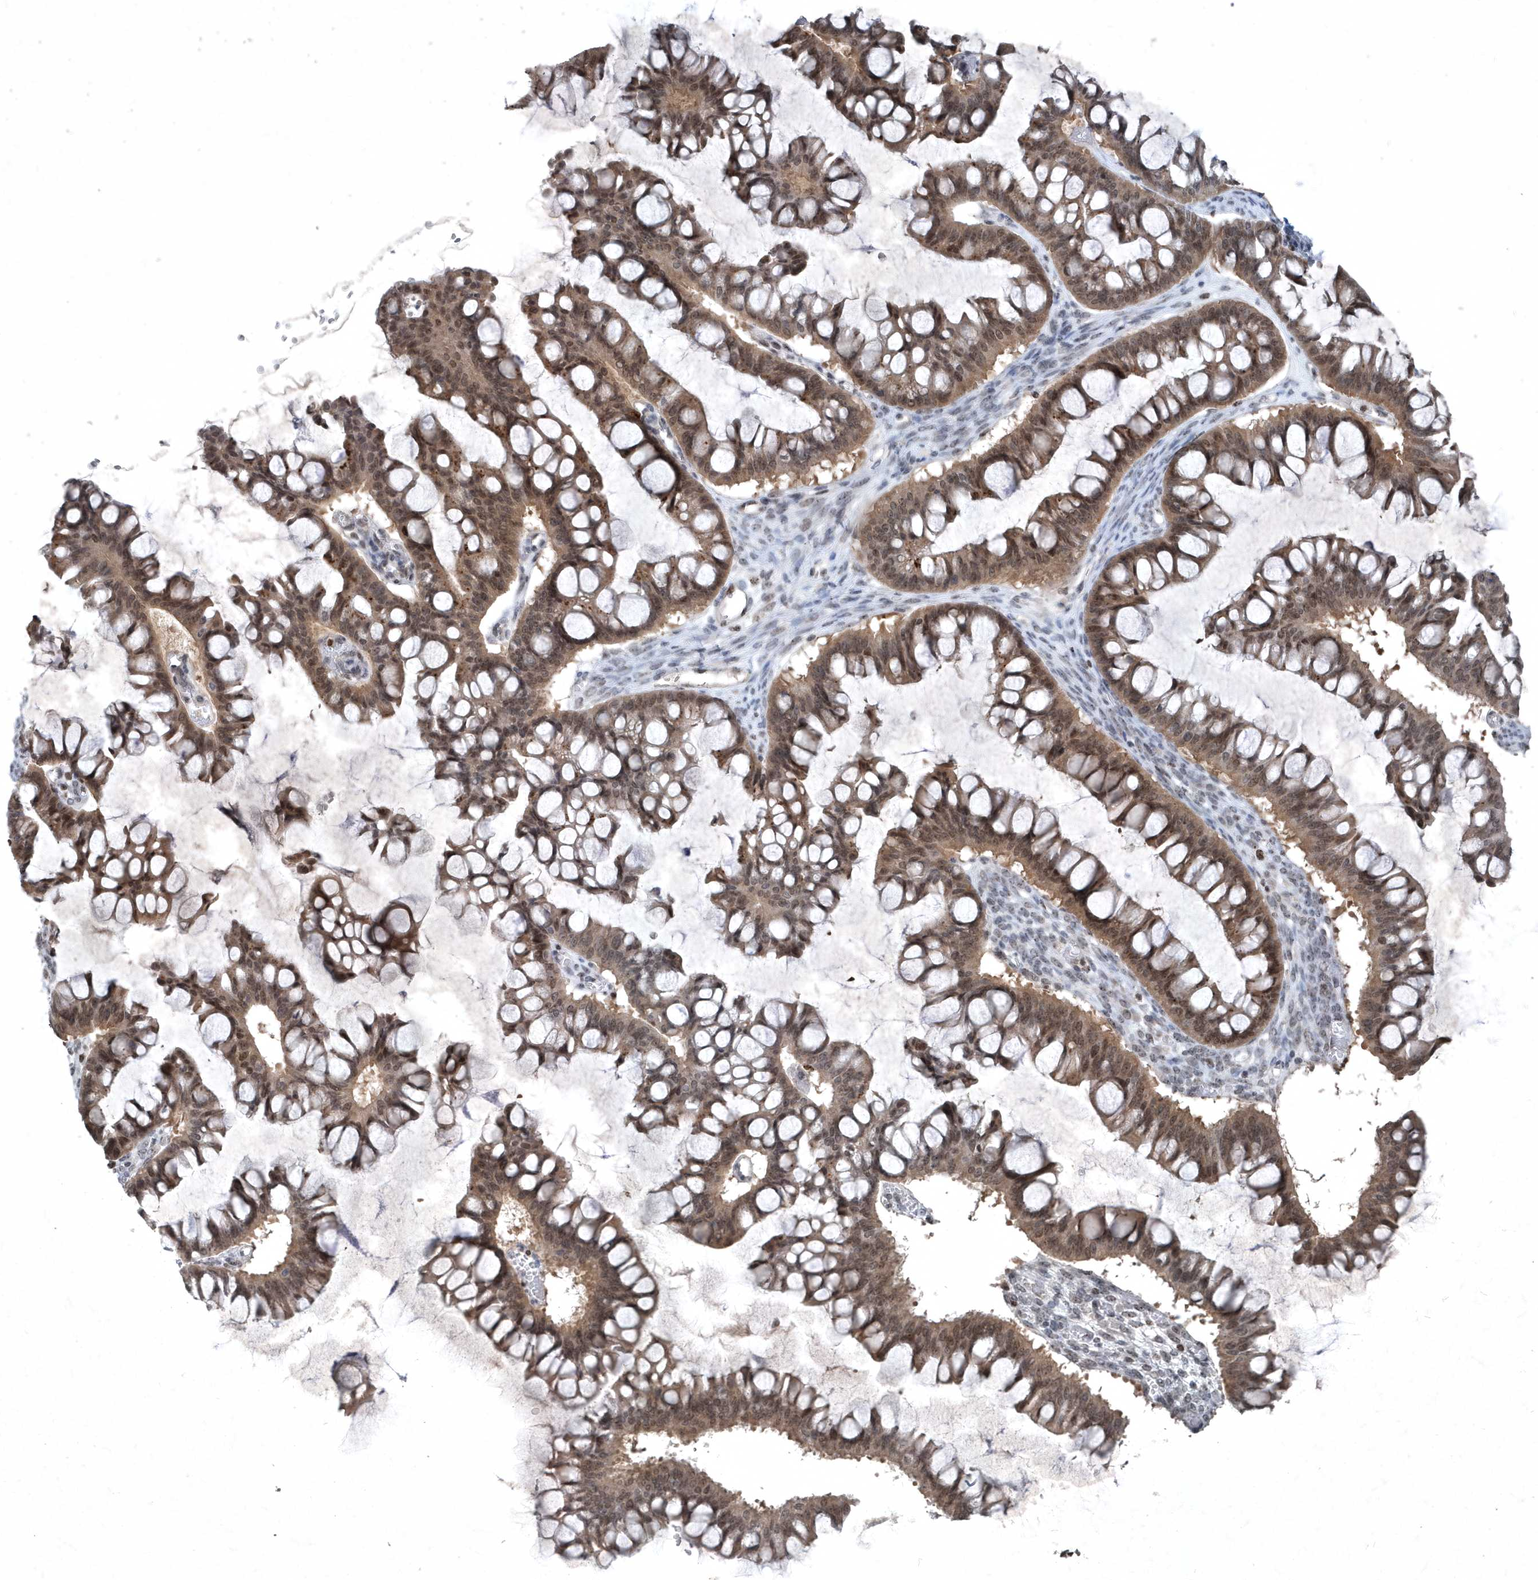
{"staining": {"intensity": "moderate", "quantity": ">75%", "location": "nuclear"}, "tissue": "ovarian cancer", "cell_type": "Tumor cells", "image_type": "cancer", "snomed": [{"axis": "morphology", "description": "Cystadenocarcinoma, mucinous, NOS"}, {"axis": "topography", "description": "Ovary"}], "caption": "Ovarian cancer (mucinous cystadenocarcinoma) stained for a protein (brown) shows moderate nuclear positive staining in approximately >75% of tumor cells.", "gene": "QTRT2", "patient": {"sex": "female", "age": 73}}